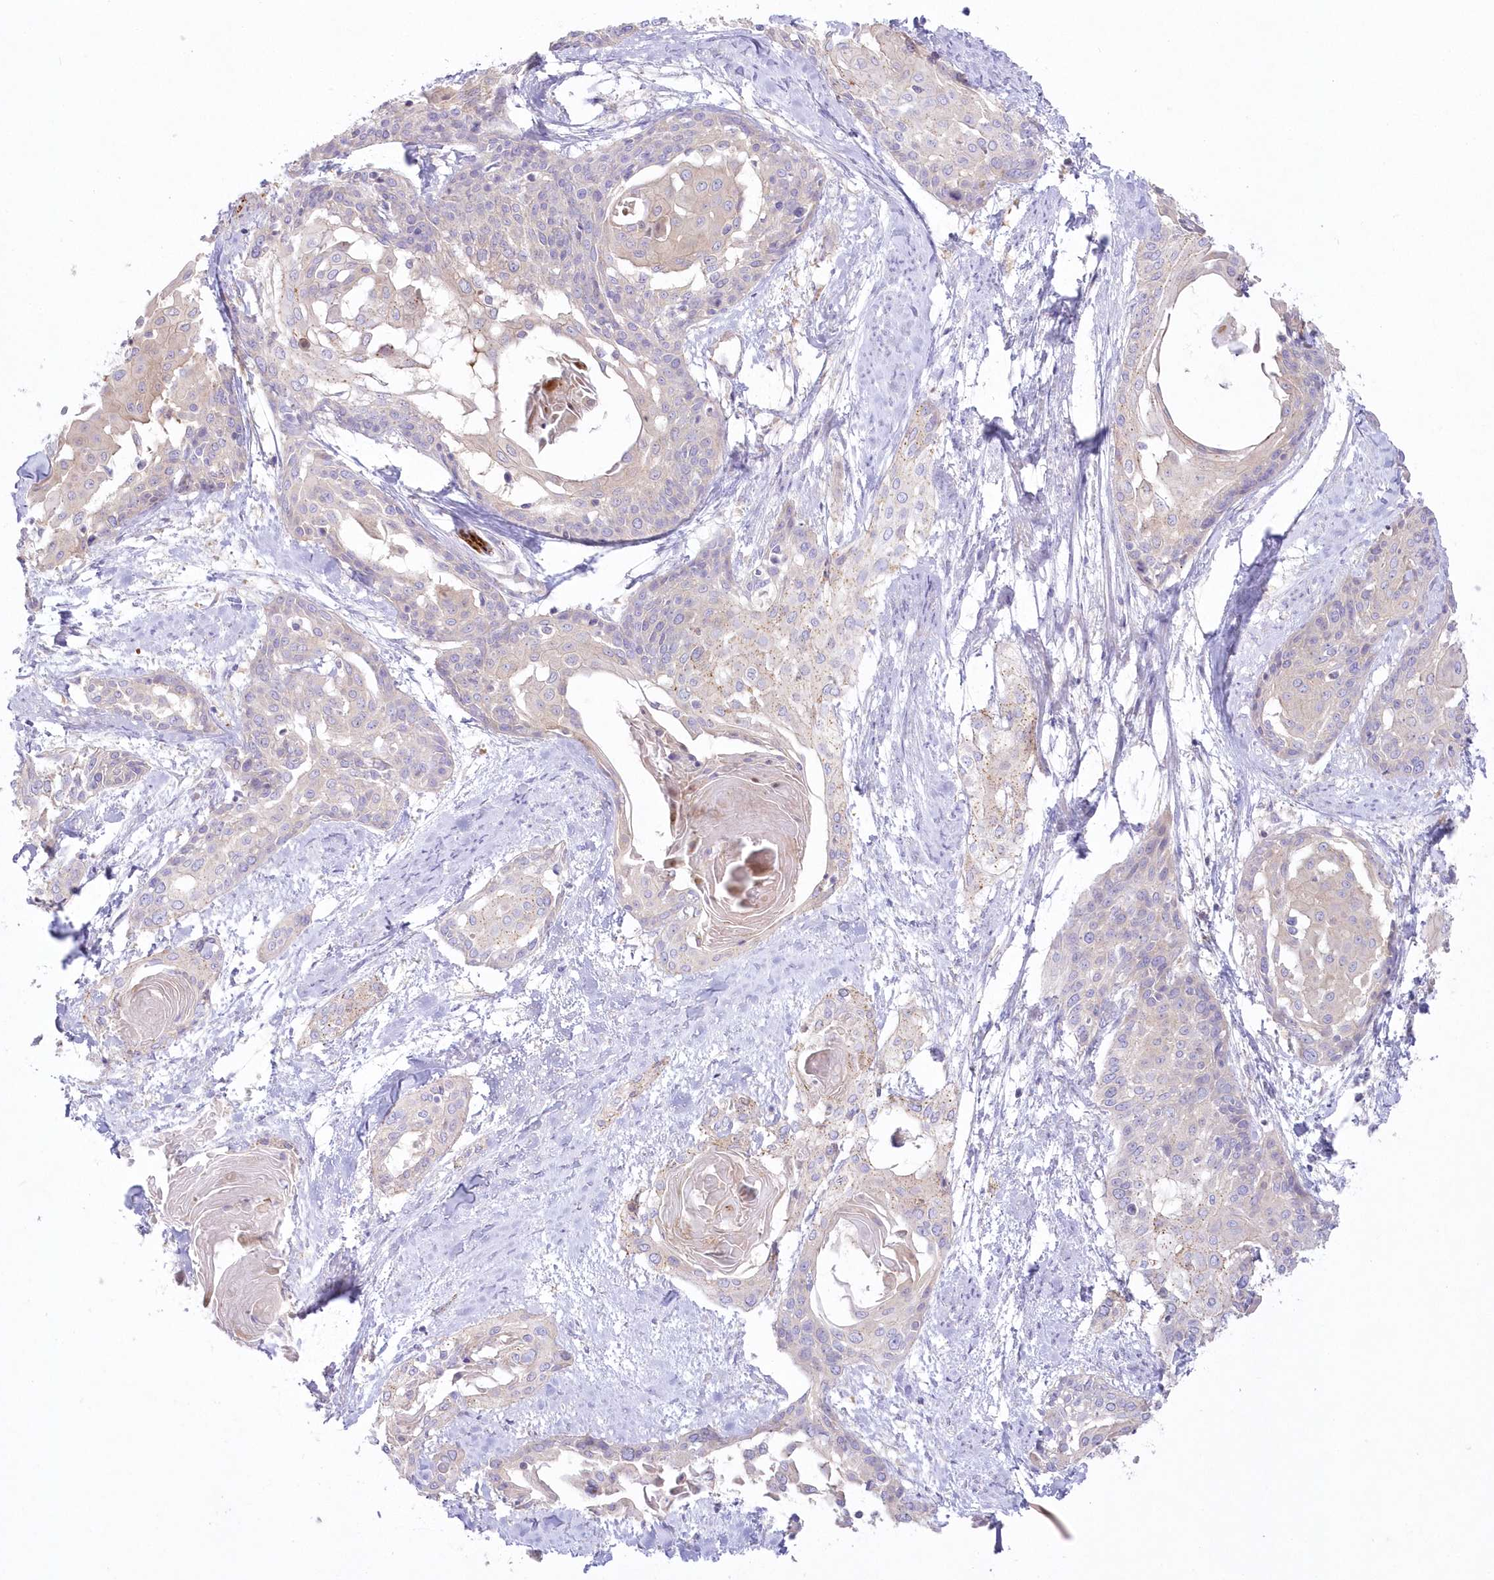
{"staining": {"intensity": "weak", "quantity": "<25%", "location": "cytoplasmic/membranous"}, "tissue": "cervical cancer", "cell_type": "Tumor cells", "image_type": "cancer", "snomed": [{"axis": "morphology", "description": "Squamous cell carcinoma, NOS"}, {"axis": "topography", "description": "Cervix"}], "caption": "Immunohistochemistry (IHC) image of human cervical cancer stained for a protein (brown), which shows no staining in tumor cells. The staining was performed using DAB (3,3'-diaminobenzidine) to visualize the protein expression in brown, while the nuclei were stained in blue with hematoxylin (Magnification: 20x).", "gene": "ZNF843", "patient": {"sex": "female", "age": 57}}